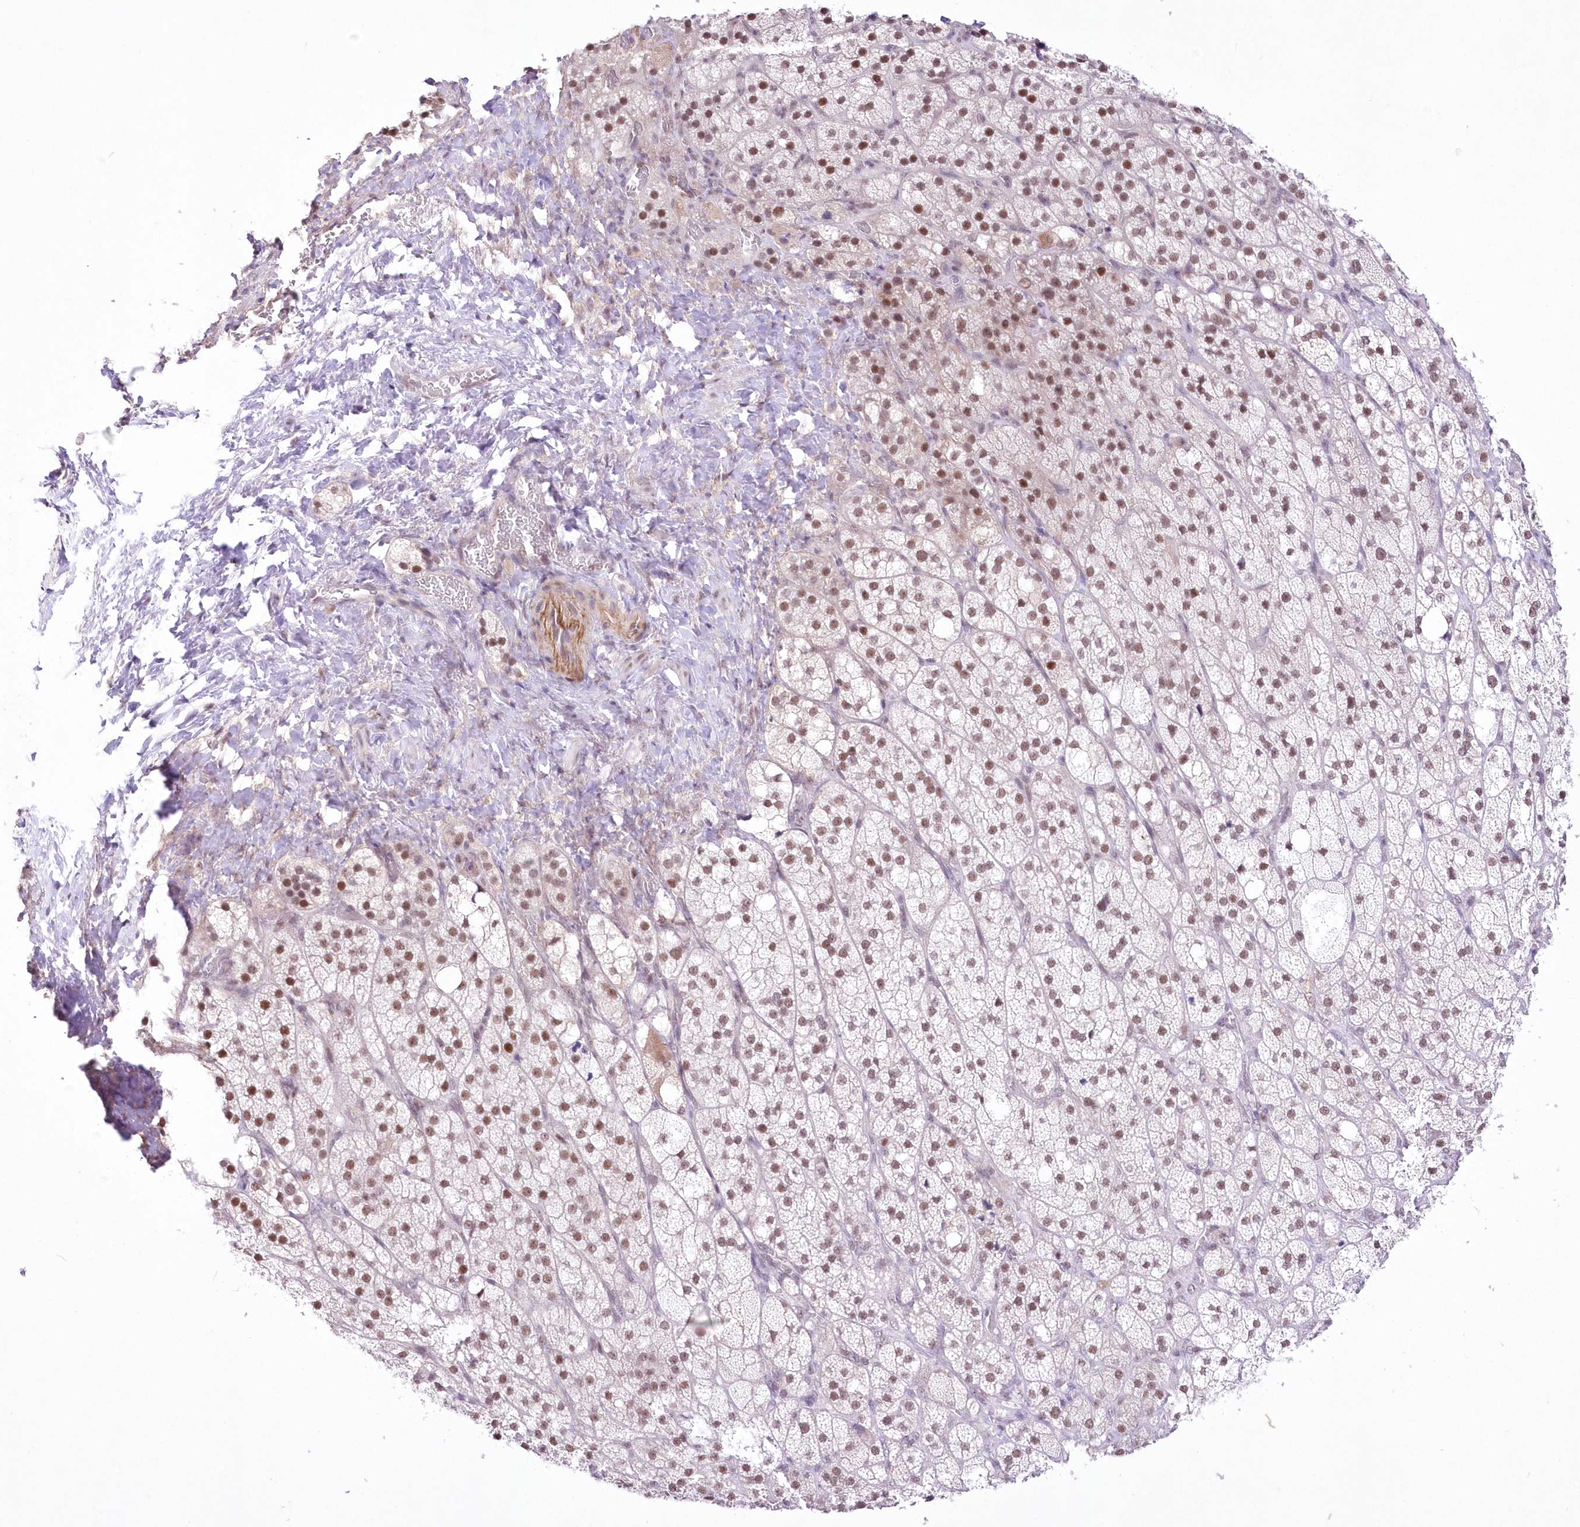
{"staining": {"intensity": "moderate", "quantity": ">75%", "location": "nuclear"}, "tissue": "adrenal gland", "cell_type": "Glandular cells", "image_type": "normal", "snomed": [{"axis": "morphology", "description": "Normal tissue, NOS"}, {"axis": "topography", "description": "Adrenal gland"}], "caption": "Immunohistochemical staining of unremarkable human adrenal gland exhibits medium levels of moderate nuclear staining in about >75% of glandular cells. The protein is stained brown, and the nuclei are stained in blue (DAB IHC with brightfield microscopy, high magnification).", "gene": "NSUN2", "patient": {"sex": "male", "age": 61}}